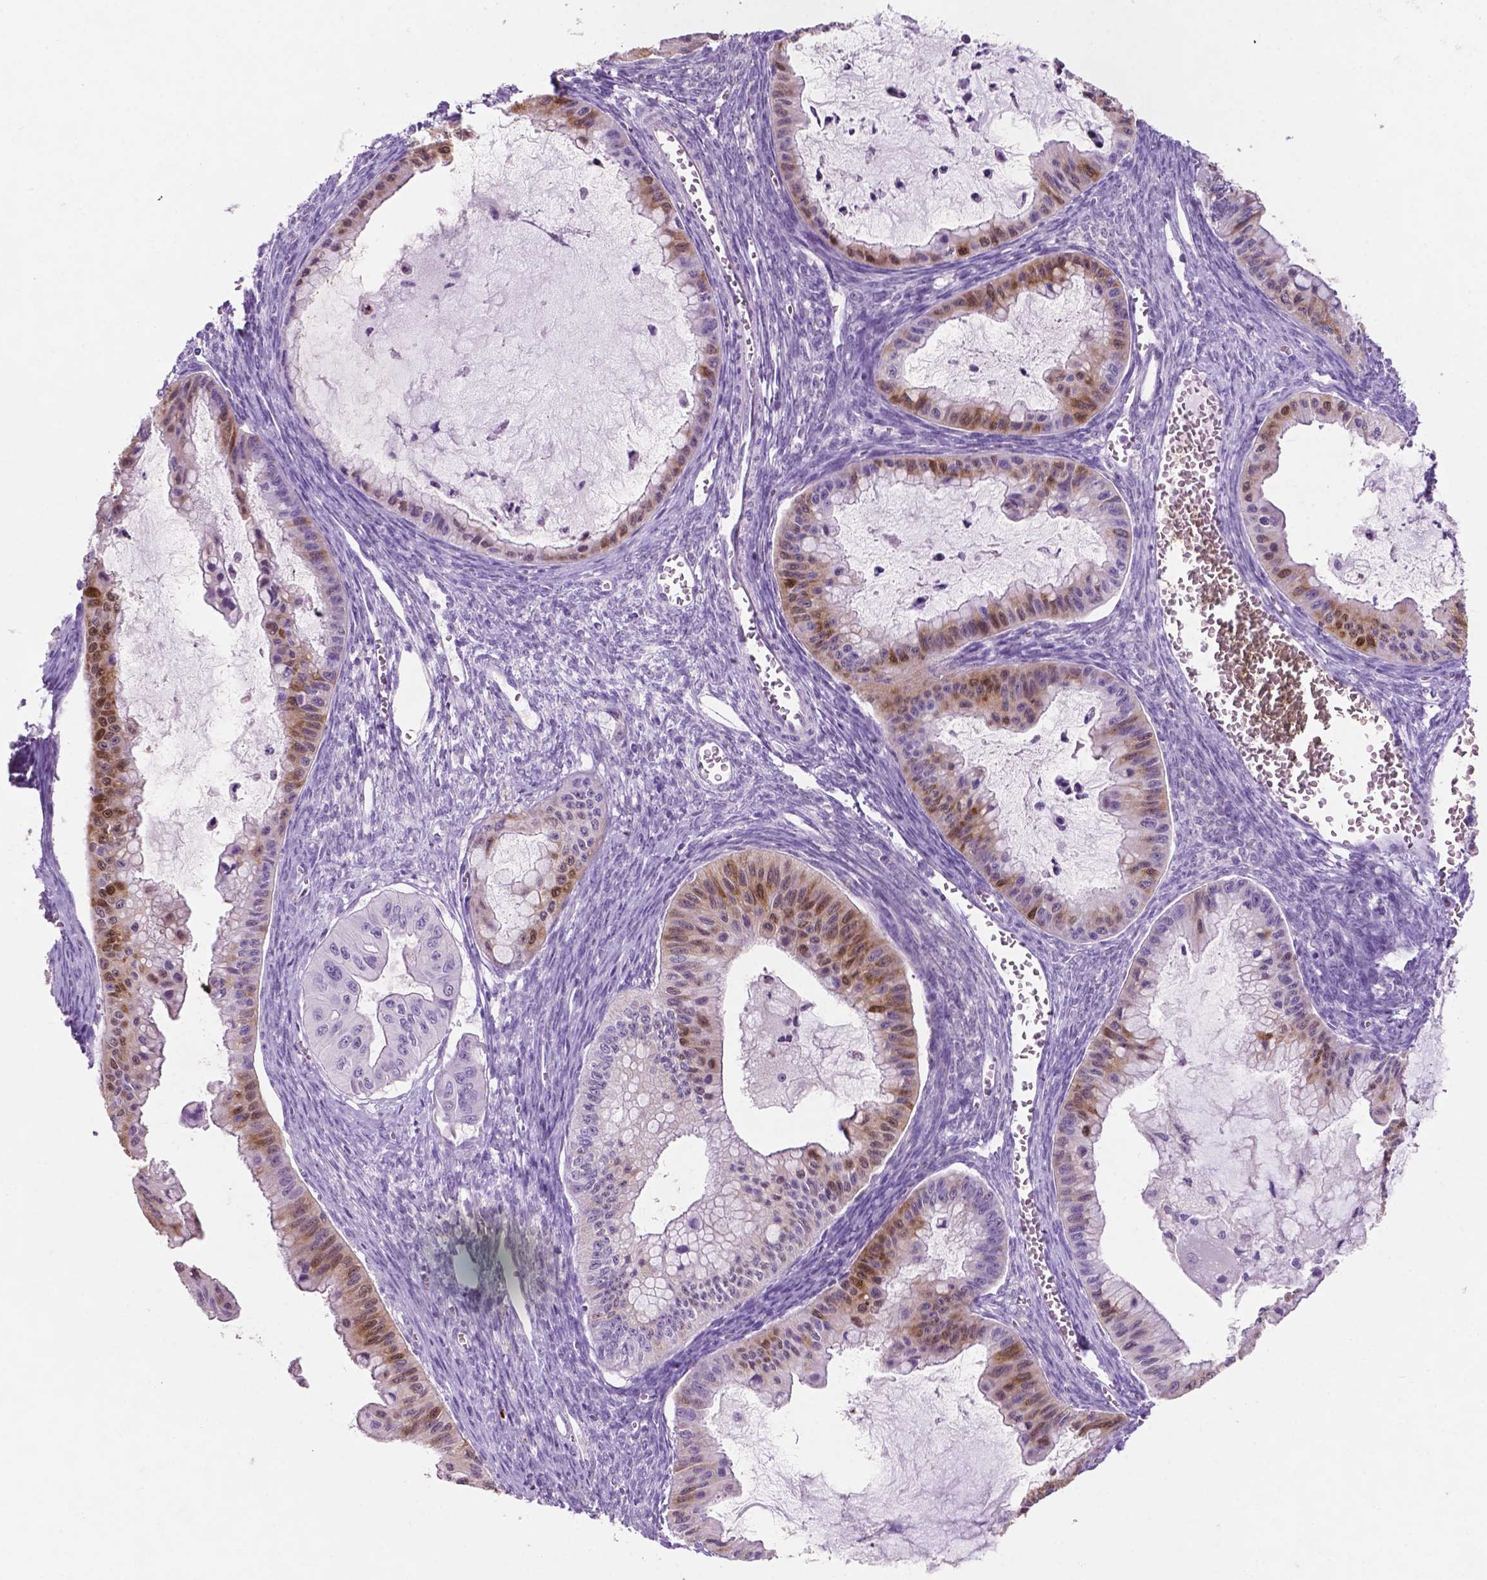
{"staining": {"intensity": "moderate", "quantity": "<25%", "location": "cytoplasmic/membranous,nuclear"}, "tissue": "ovarian cancer", "cell_type": "Tumor cells", "image_type": "cancer", "snomed": [{"axis": "morphology", "description": "Cystadenocarcinoma, mucinous, NOS"}, {"axis": "topography", "description": "Ovary"}], "caption": "Human ovarian cancer (mucinous cystadenocarcinoma) stained with a brown dye reveals moderate cytoplasmic/membranous and nuclear positive staining in approximately <25% of tumor cells.", "gene": "PHGR1", "patient": {"sex": "female", "age": 72}}